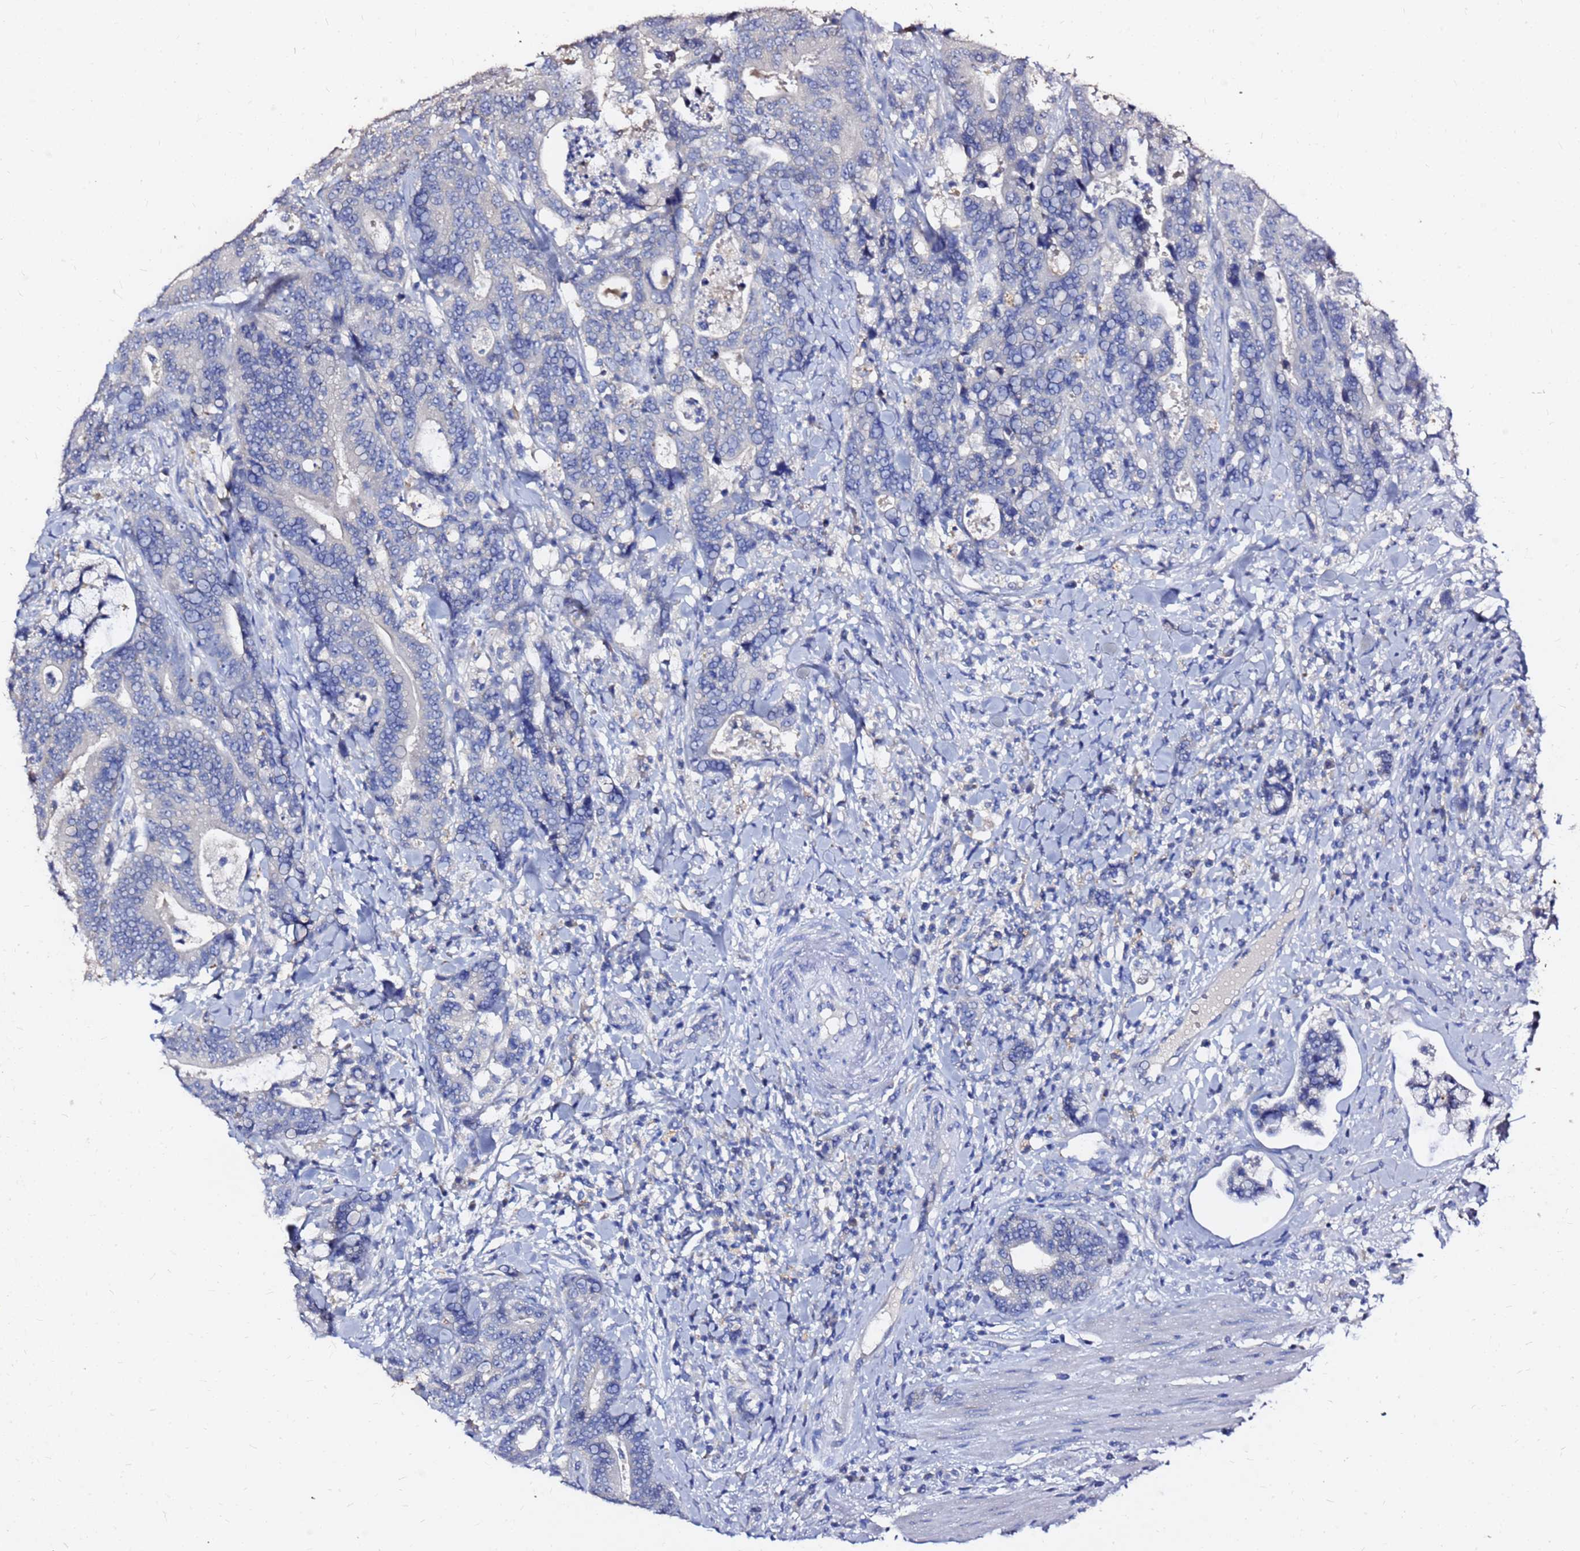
{"staining": {"intensity": "negative", "quantity": "none", "location": "none"}, "tissue": "colorectal cancer", "cell_type": "Tumor cells", "image_type": "cancer", "snomed": [{"axis": "morphology", "description": "Adenocarcinoma, NOS"}, {"axis": "topography", "description": "Colon"}], "caption": "Micrograph shows no protein expression in tumor cells of colorectal cancer (adenocarcinoma) tissue.", "gene": "FAM183A", "patient": {"sex": "female", "age": 82}}